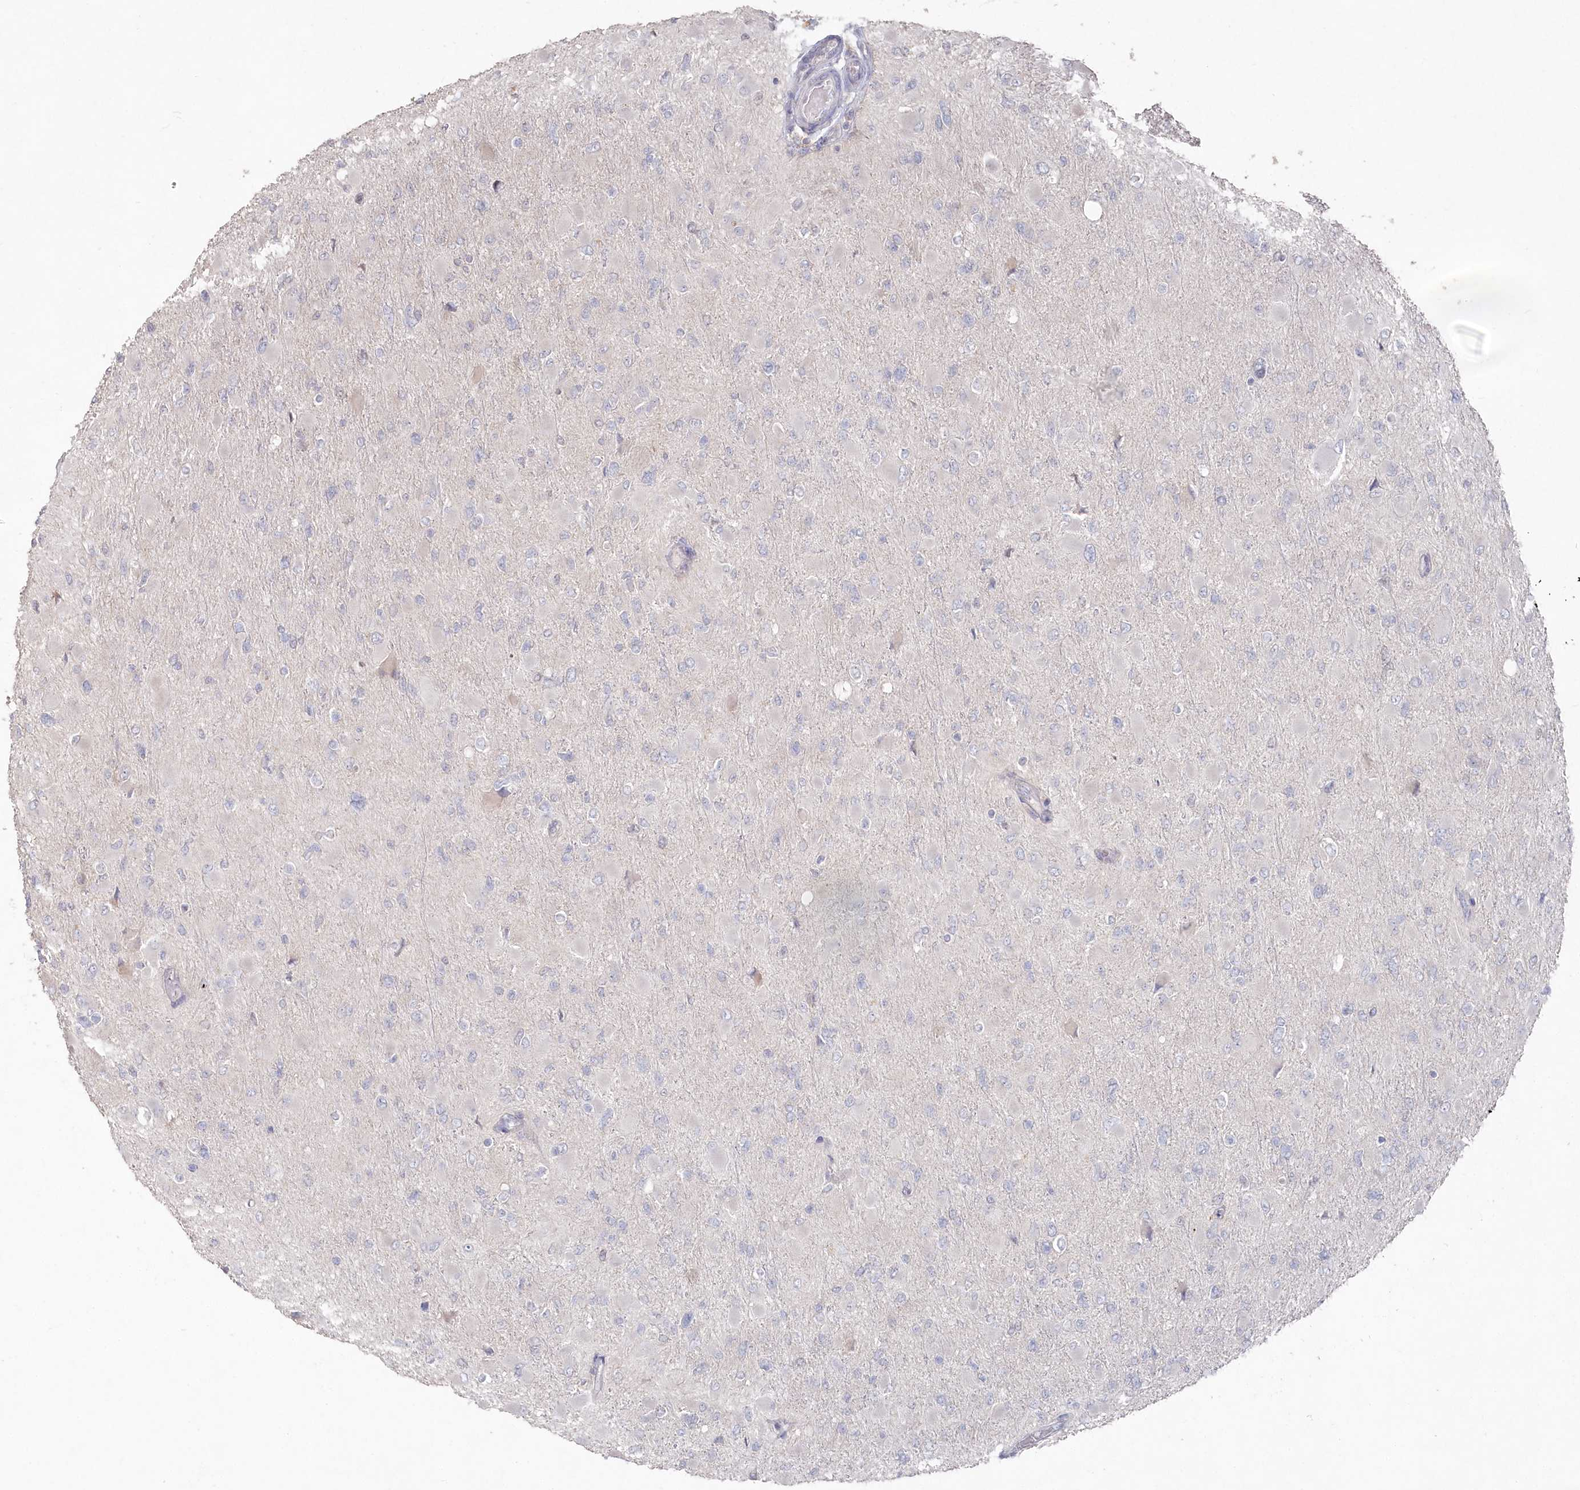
{"staining": {"intensity": "negative", "quantity": "none", "location": "none"}, "tissue": "glioma", "cell_type": "Tumor cells", "image_type": "cancer", "snomed": [{"axis": "morphology", "description": "Glioma, malignant, High grade"}, {"axis": "topography", "description": "Cerebral cortex"}], "caption": "DAB immunohistochemical staining of human glioma shows no significant staining in tumor cells.", "gene": "TGFBRAP1", "patient": {"sex": "female", "age": 36}}